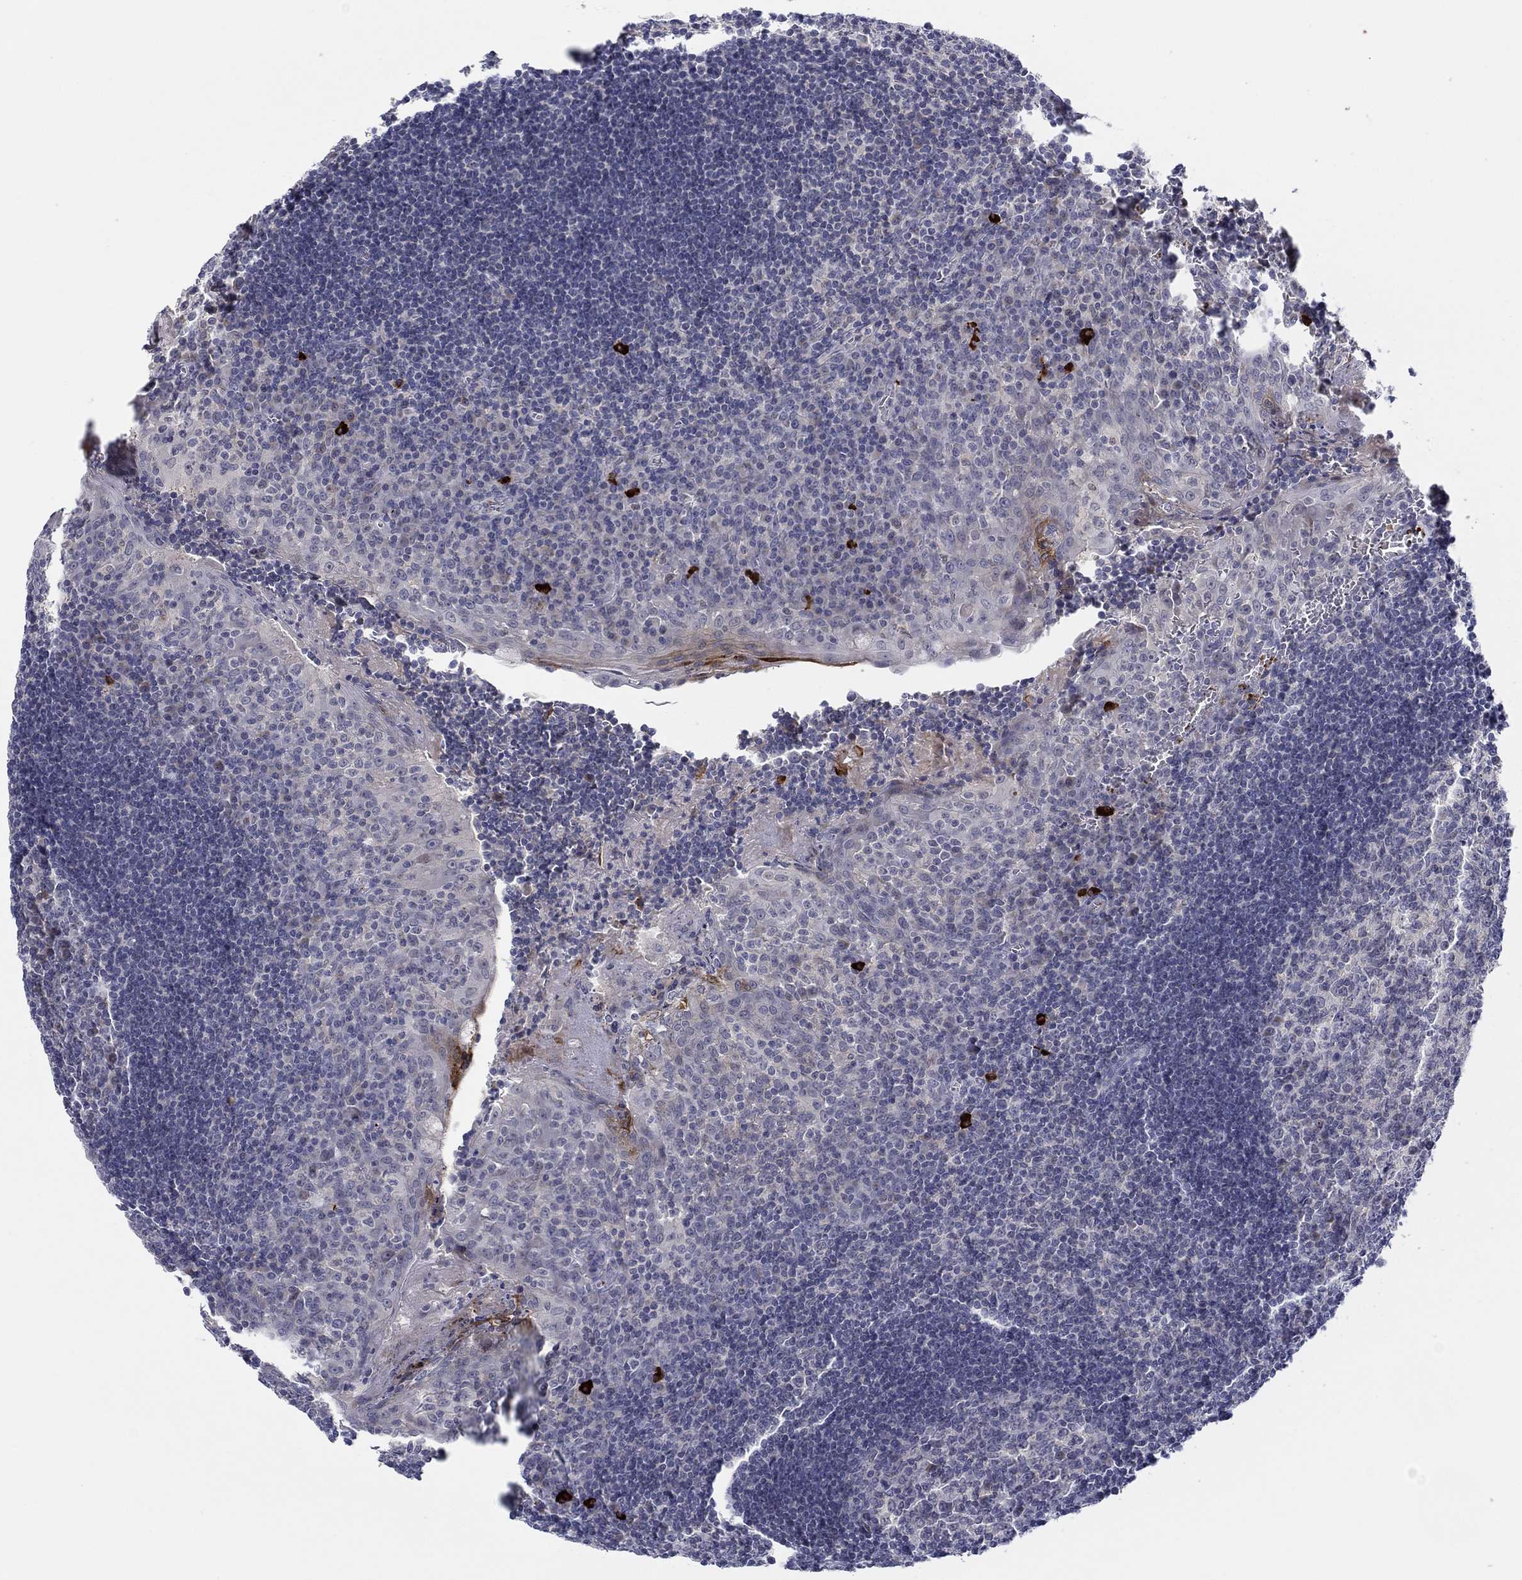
{"staining": {"intensity": "negative", "quantity": "none", "location": "none"}, "tissue": "tonsil", "cell_type": "Germinal center cells", "image_type": "normal", "snomed": [{"axis": "morphology", "description": "Normal tissue, NOS"}, {"axis": "topography", "description": "Tonsil"}], "caption": "High power microscopy histopathology image of an IHC photomicrograph of benign tonsil, revealing no significant positivity in germinal center cells.", "gene": "ALOX12", "patient": {"sex": "female", "age": 12}}